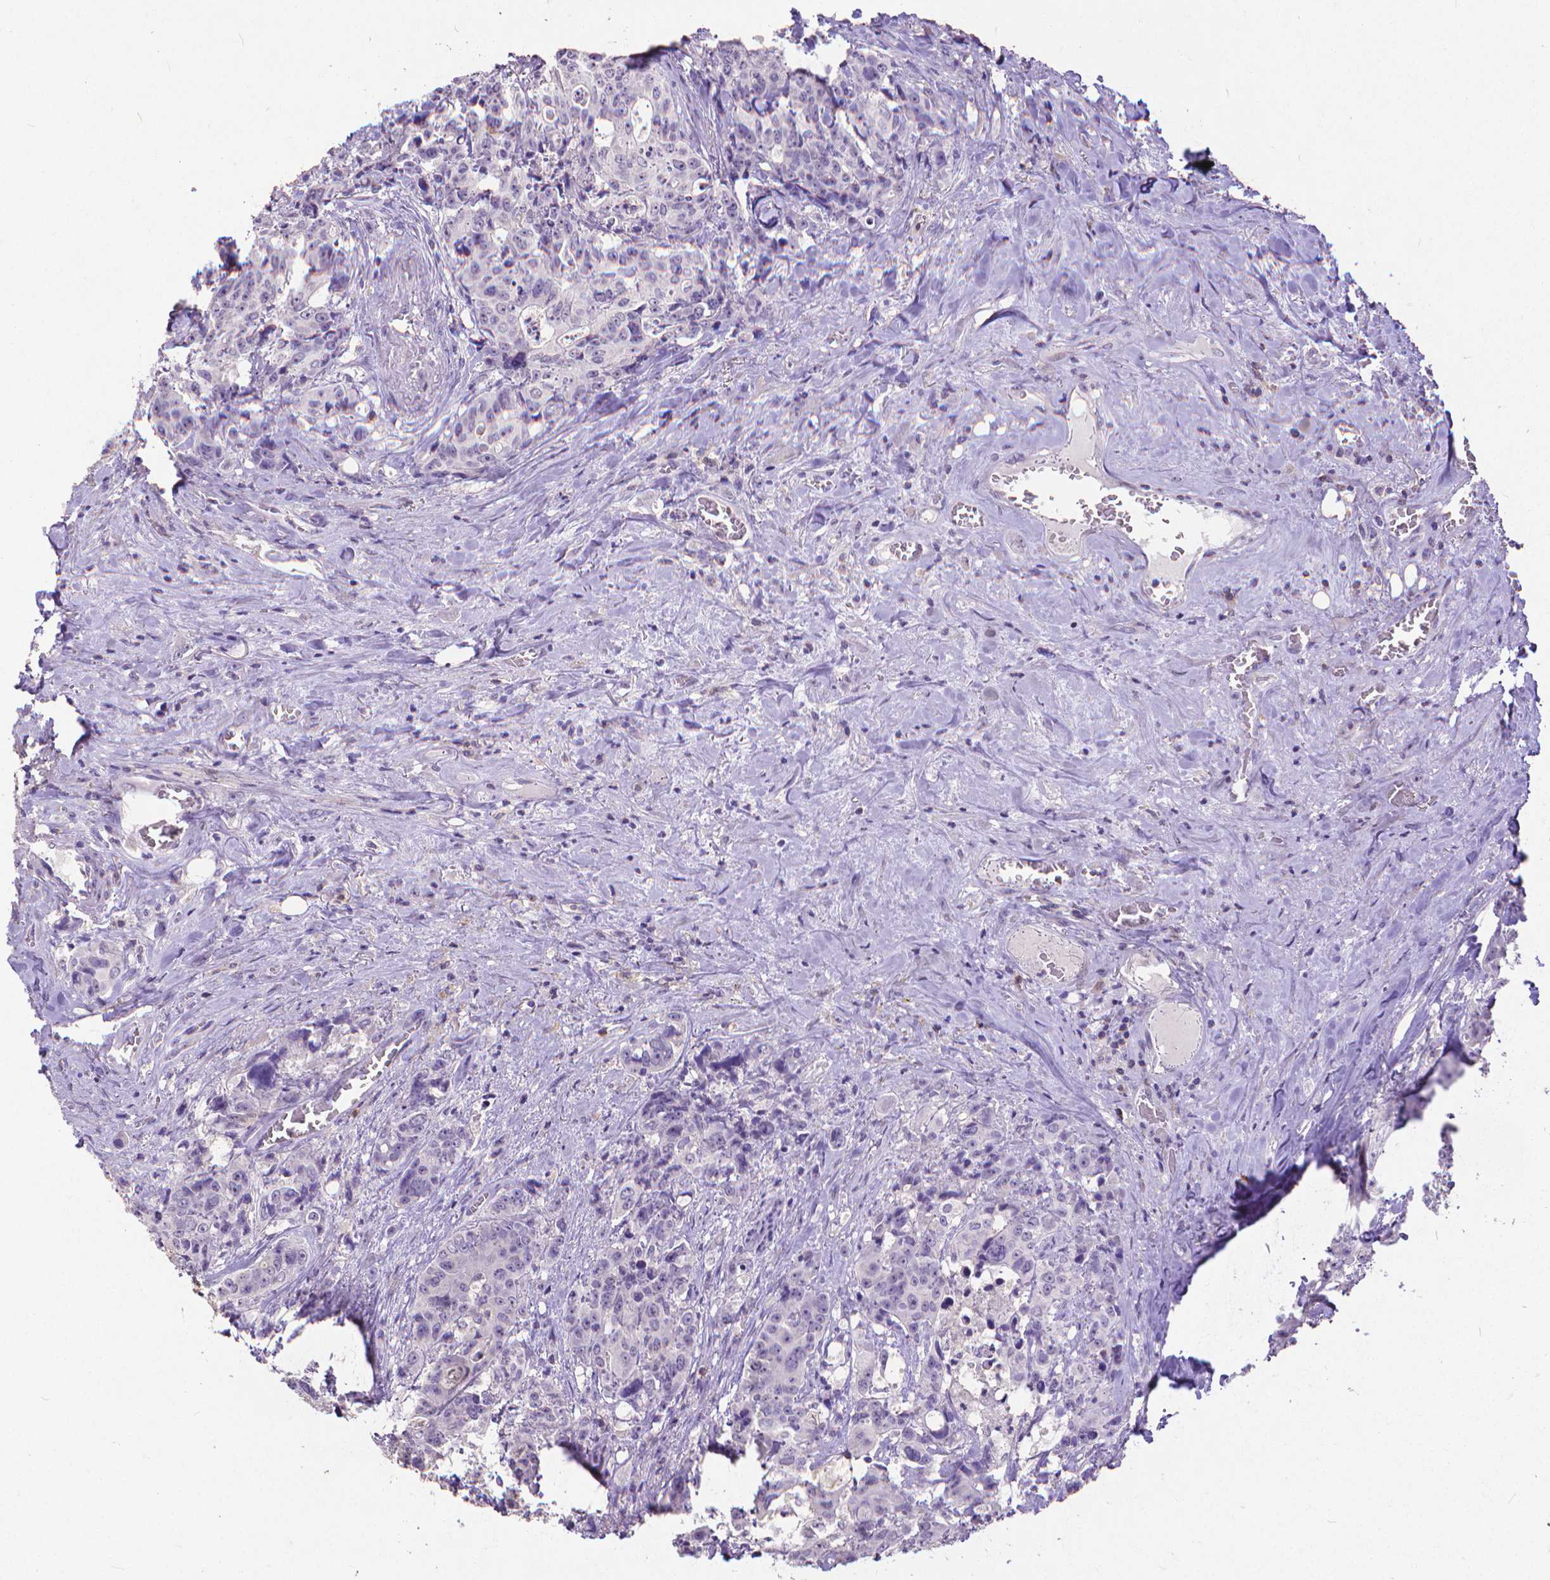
{"staining": {"intensity": "negative", "quantity": "none", "location": "none"}, "tissue": "colorectal cancer", "cell_type": "Tumor cells", "image_type": "cancer", "snomed": [{"axis": "morphology", "description": "Adenocarcinoma, NOS"}, {"axis": "topography", "description": "Rectum"}], "caption": "Immunohistochemistry of human colorectal cancer (adenocarcinoma) reveals no positivity in tumor cells.", "gene": "CD4", "patient": {"sex": "female", "age": 62}}